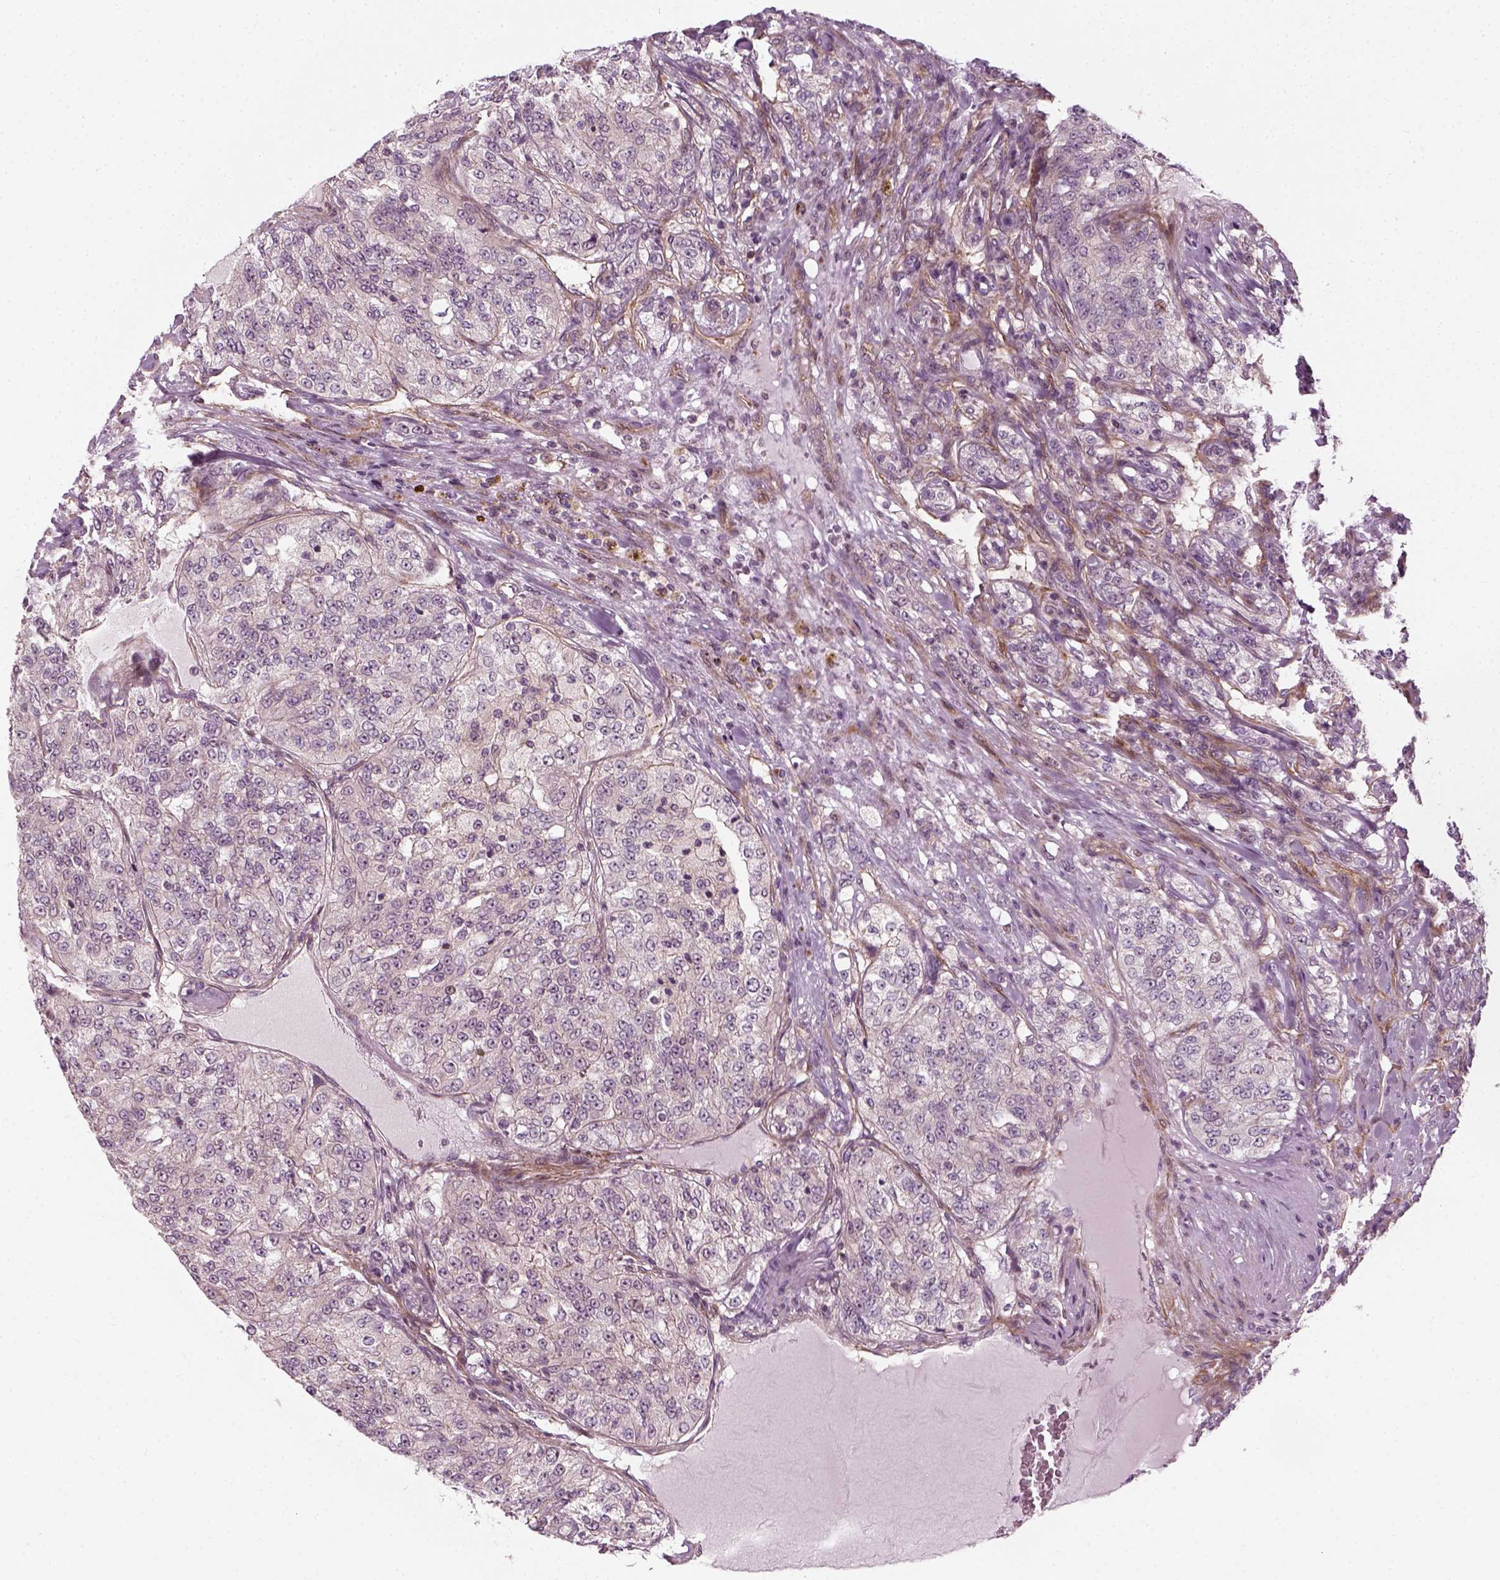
{"staining": {"intensity": "negative", "quantity": "none", "location": "none"}, "tissue": "renal cancer", "cell_type": "Tumor cells", "image_type": "cancer", "snomed": [{"axis": "morphology", "description": "Adenocarcinoma, NOS"}, {"axis": "topography", "description": "Kidney"}], "caption": "The immunohistochemistry photomicrograph has no significant positivity in tumor cells of adenocarcinoma (renal) tissue.", "gene": "DNASE1L1", "patient": {"sex": "female", "age": 63}}